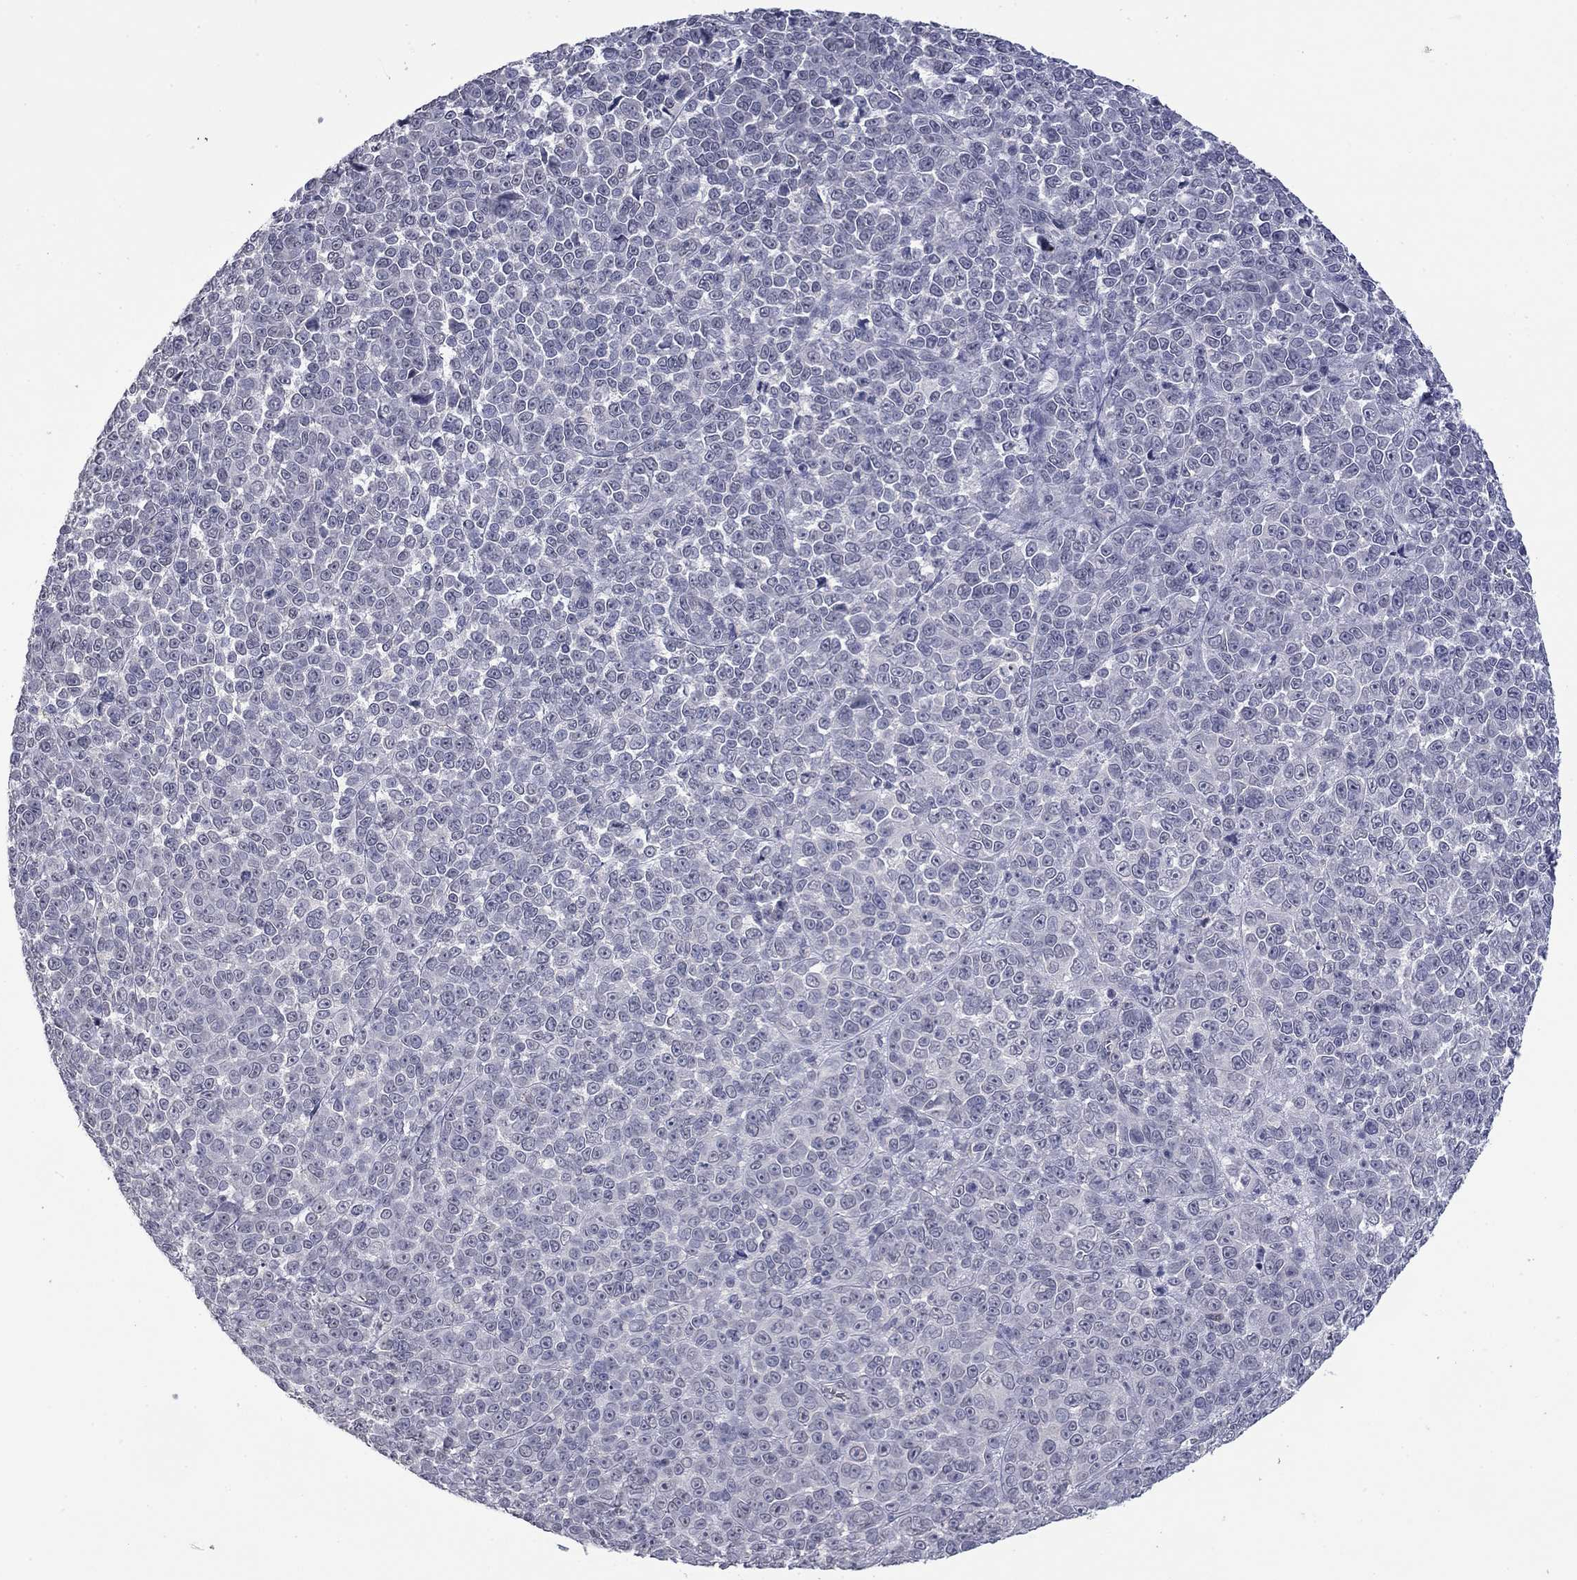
{"staining": {"intensity": "negative", "quantity": "none", "location": "none"}, "tissue": "melanoma", "cell_type": "Tumor cells", "image_type": "cancer", "snomed": [{"axis": "morphology", "description": "Malignant melanoma, NOS"}, {"axis": "topography", "description": "Skin"}], "caption": "This photomicrograph is of melanoma stained with immunohistochemistry to label a protein in brown with the nuclei are counter-stained blue. There is no positivity in tumor cells.", "gene": "IP6K3", "patient": {"sex": "female", "age": 95}}